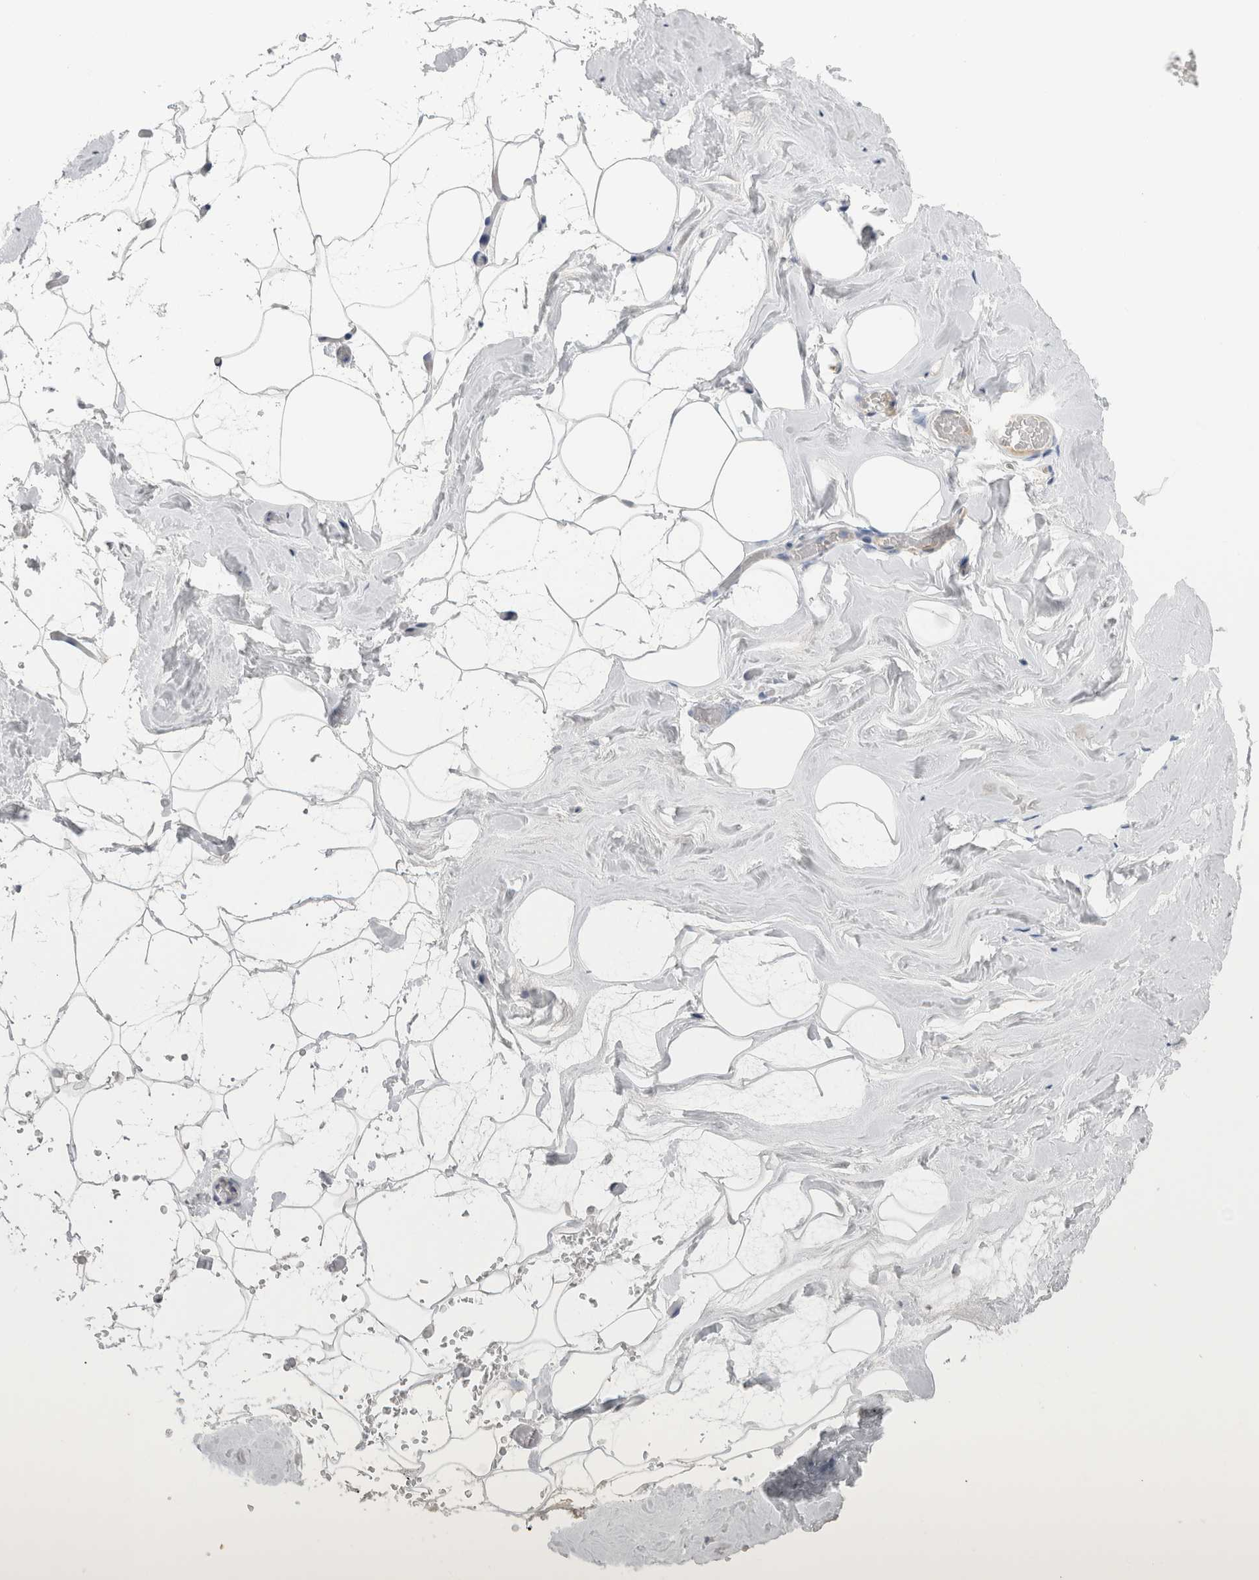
{"staining": {"intensity": "negative", "quantity": "none", "location": "none"}, "tissue": "adipose tissue", "cell_type": "Adipocytes", "image_type": "normal", "snomed": [{"axis": "morphology", "description": "Normal tissue, NOS"}, {"axis": "morphology", "description": "Fibrosis, NOS"}, {"axis": "topography", "description": "Breast"}, {"axis": "topography", "description": "Adipose tissue"}], "caption": "A micrograph of adipose tissue stained for a protein exhibits no brown staining in adipocytes. Nuclei are stained in blue.", "gene": "LAMP3", "patient": {"sex": "female", "age": 39}}